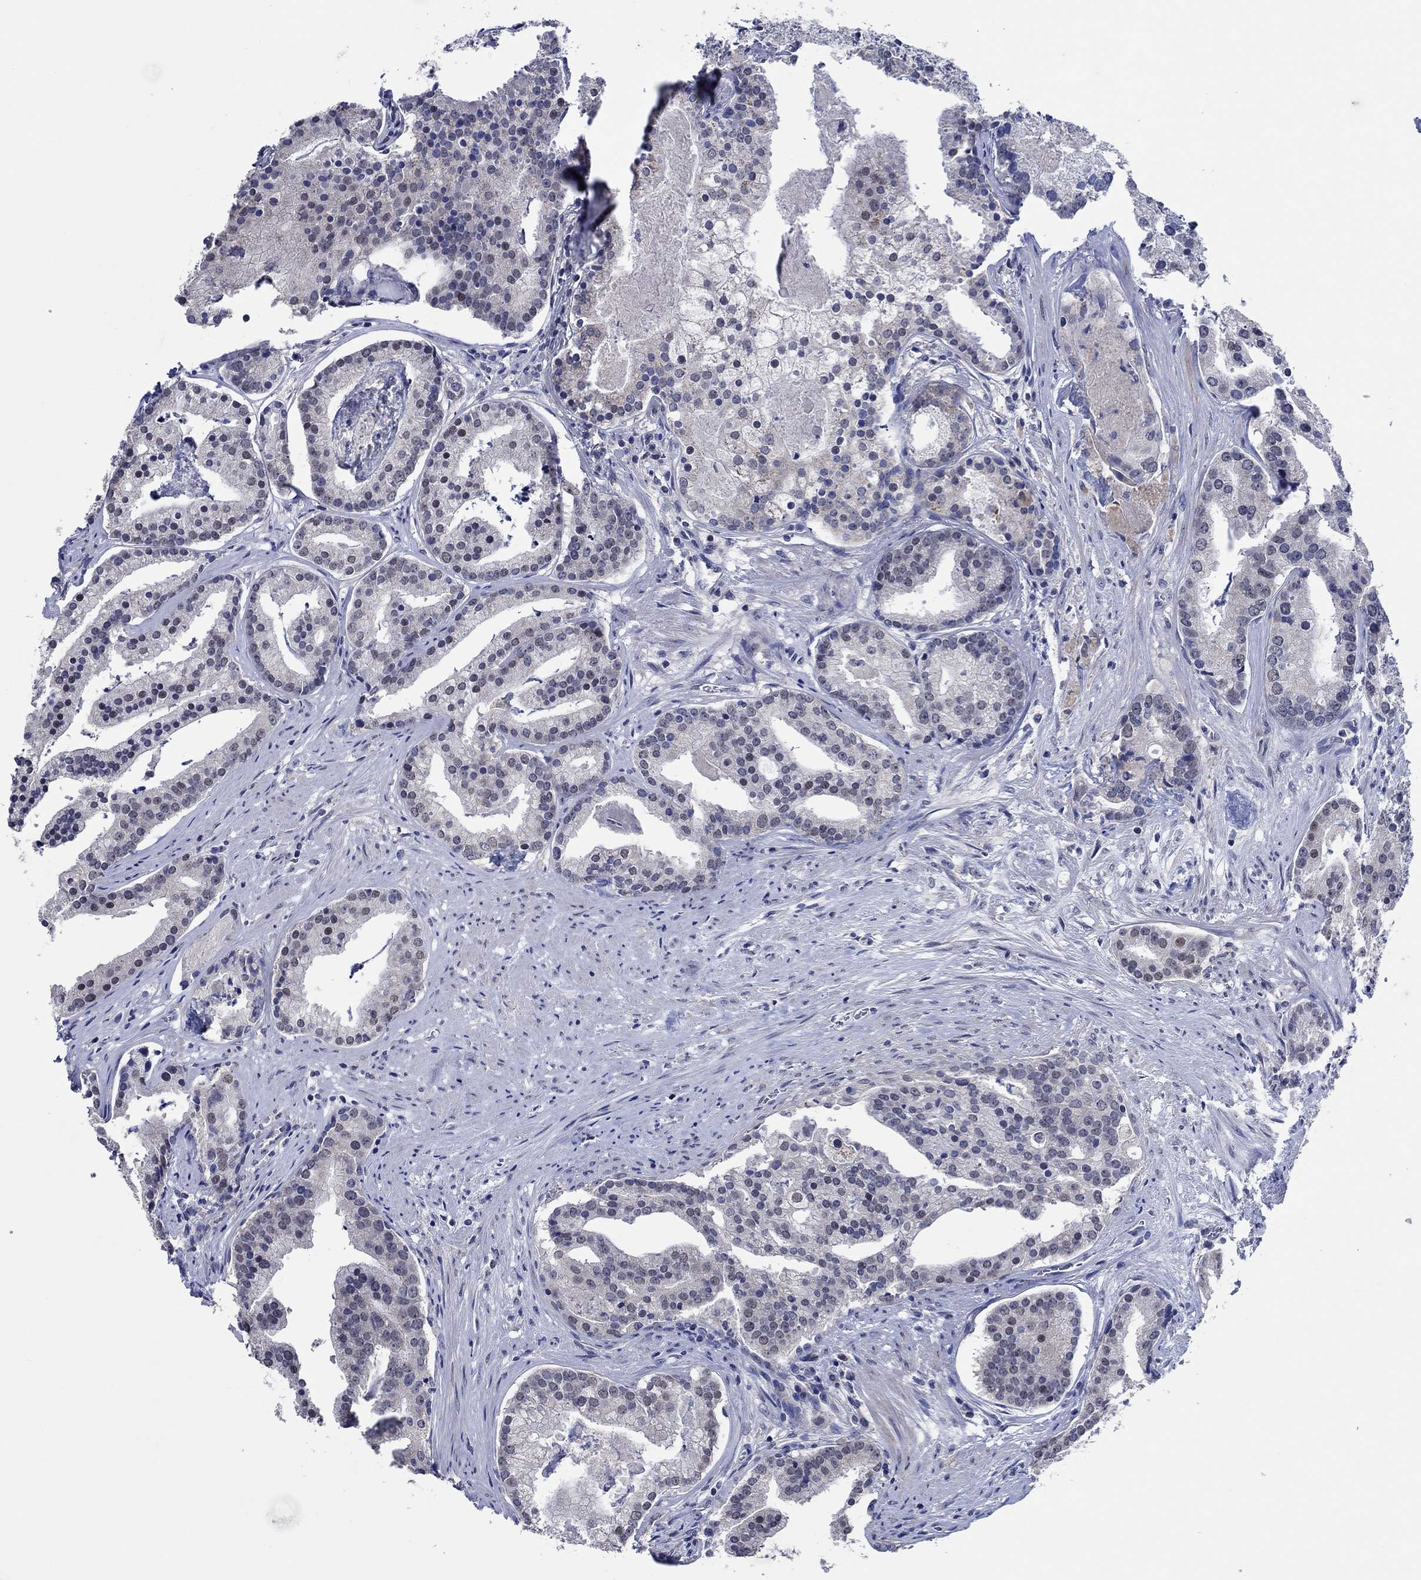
{"staining": {"intensity": "moderate", "quantity": "<25%", "location": "nuclear"}, "tissue": "prostate cancer", "cell_type": "Tumor cells", "image_type": "cancer", "snomed": [{"axis": "morphology", "description": "Adenocarcinoma, NOS"}, {"axis": "topography", "description": "Prostate and seminal vesicle, NOS"}, {"axis": "topography", "description": "Prostate"}], "caption": "There is low levels of moderate nuclear positivity in tumor cells of prostate cancer, as demonstrated by immunohistochemical staining (brown color).", "gene": "PRRT3", "patient": {"sex": "male", "age": 44}}